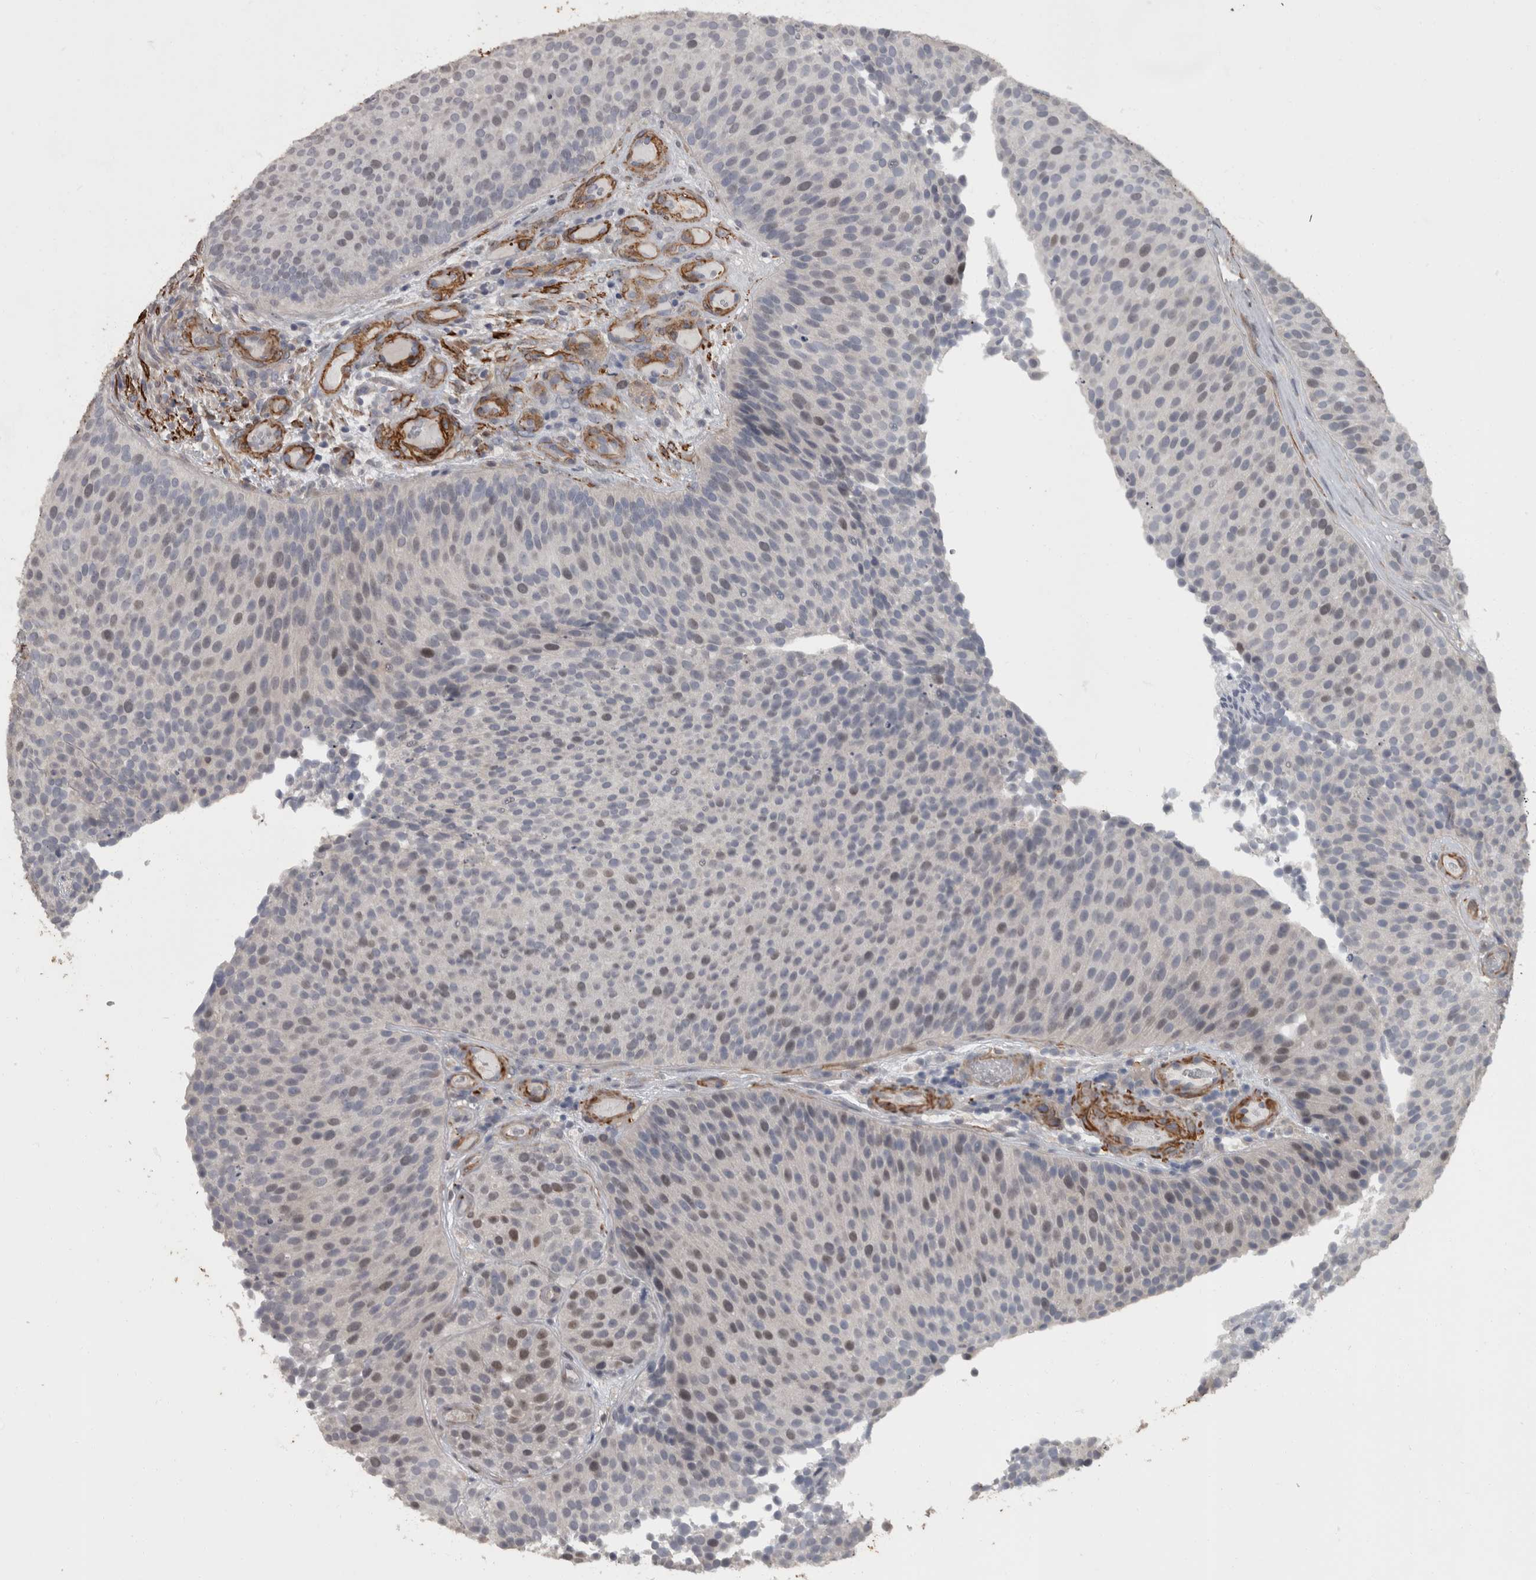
{"staining": {"intensity": "weak", "quantity": "<25%", "location": "nuclear"}, "tissue": "urothelial cancer", "cell_type": "Tumor cells", "image_type": "cancer", "snomed": [{"axis": "morphology", "description": "Urothelial carcinoma, Low grade"}, {"axis": "topography", "description": "Urinary bladder"}], "caption": "Immunohistochemical staining of low-grade urothelial carcinoma displays no significant staining in tumor cells.", "gene": "MASTL", "patient": {"sex": "male", "age": 86}}